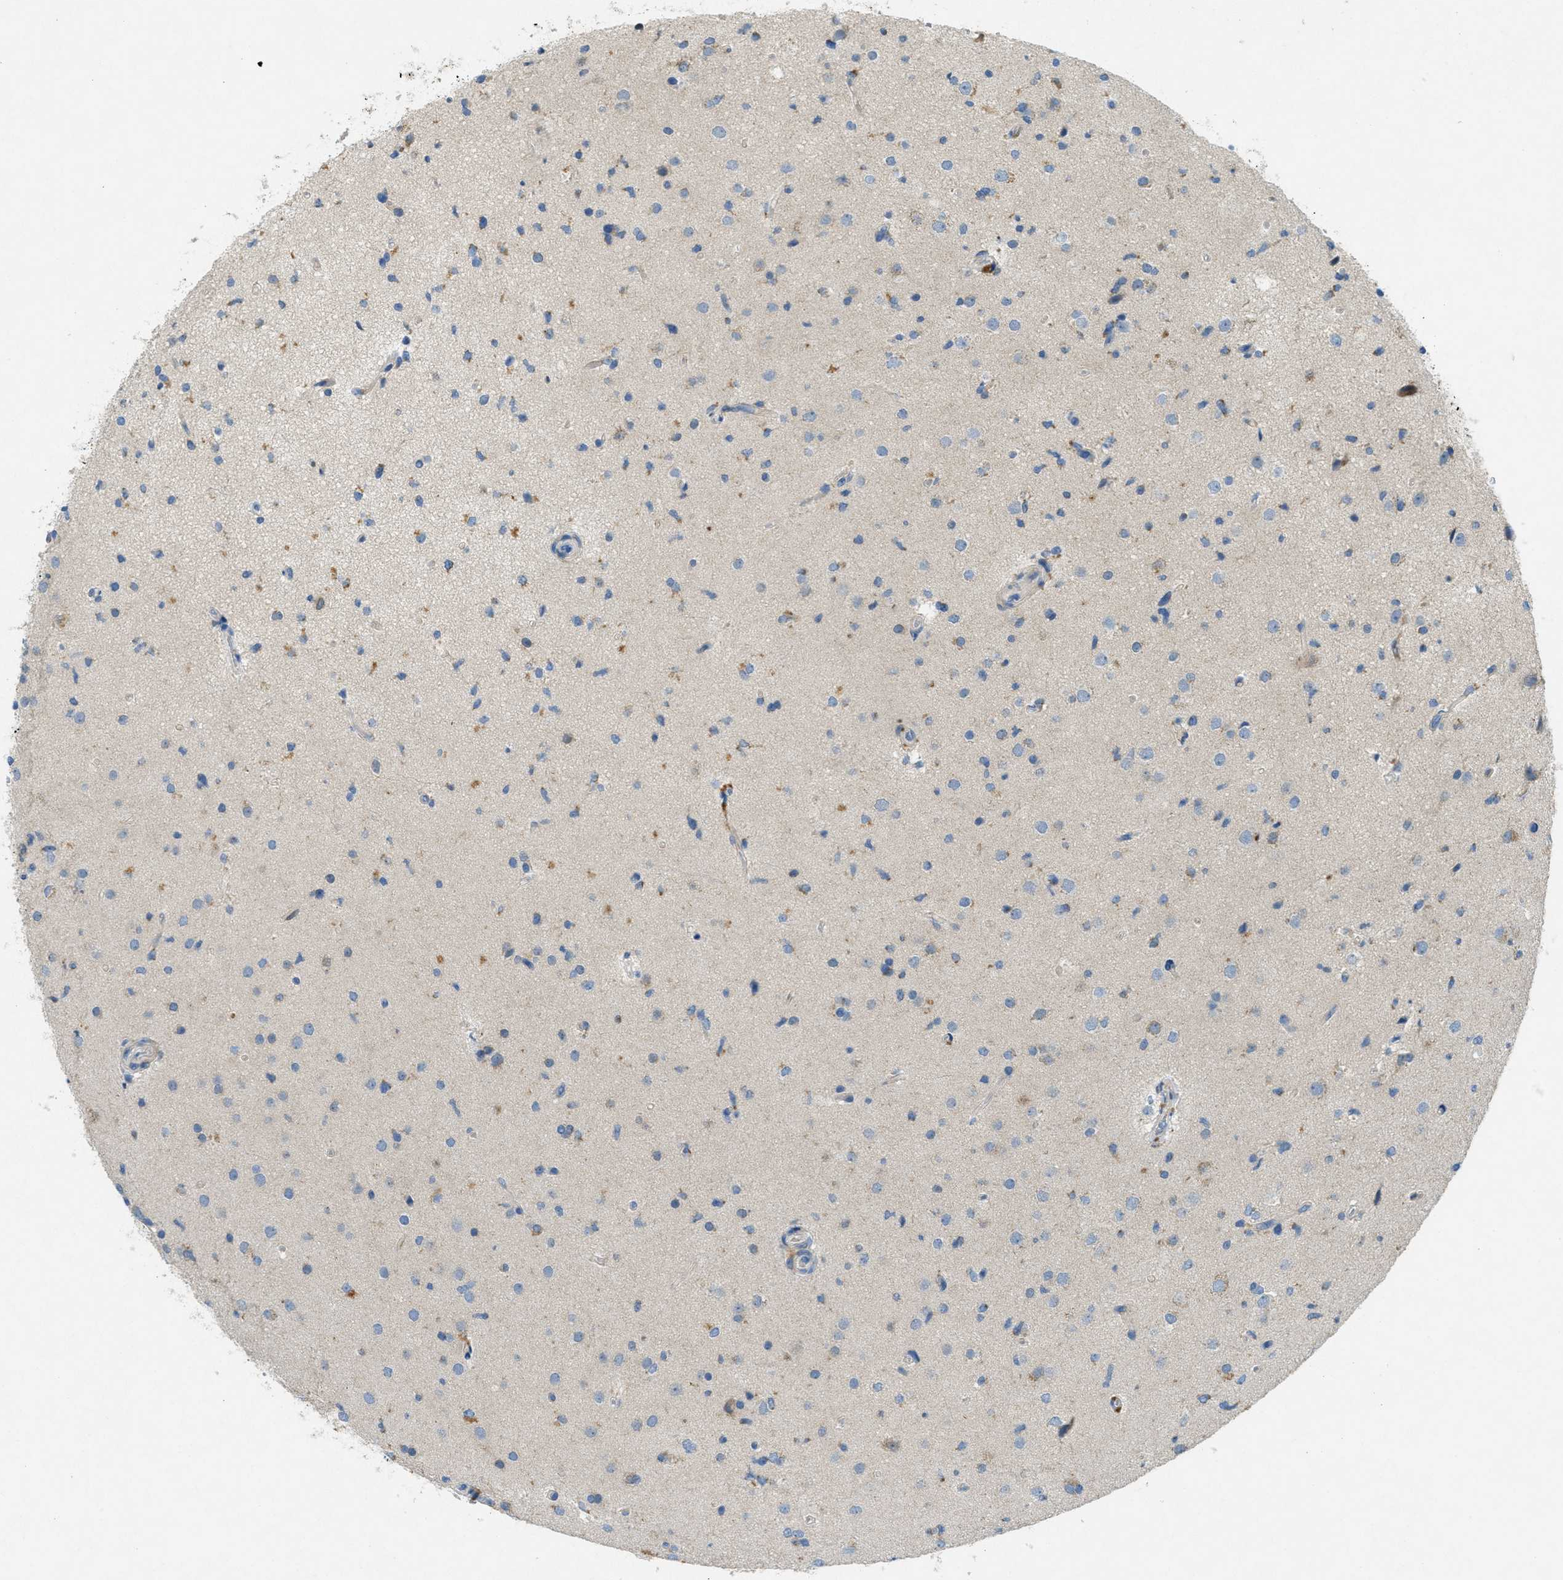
{"staining": {"intensity": "weak", "quantity": "<25%", "location": "cytoplasmic/membranous"}, "tissue": "glioma", "cell_type": "Tumor cells", "image_type": "cancer", "snomed": [{"axis": "morphology", "description": "Glioma, malignant, High grade"}, {"axis": "topography", "description": "Brain"}], "caption": "Tumor cells are negative for brown protein staining in glioma. (Brightfield microscopy of DAB IHC at high magnification).", "gene": "CYGB", "patient": {"sex": "male", "age": 33}}